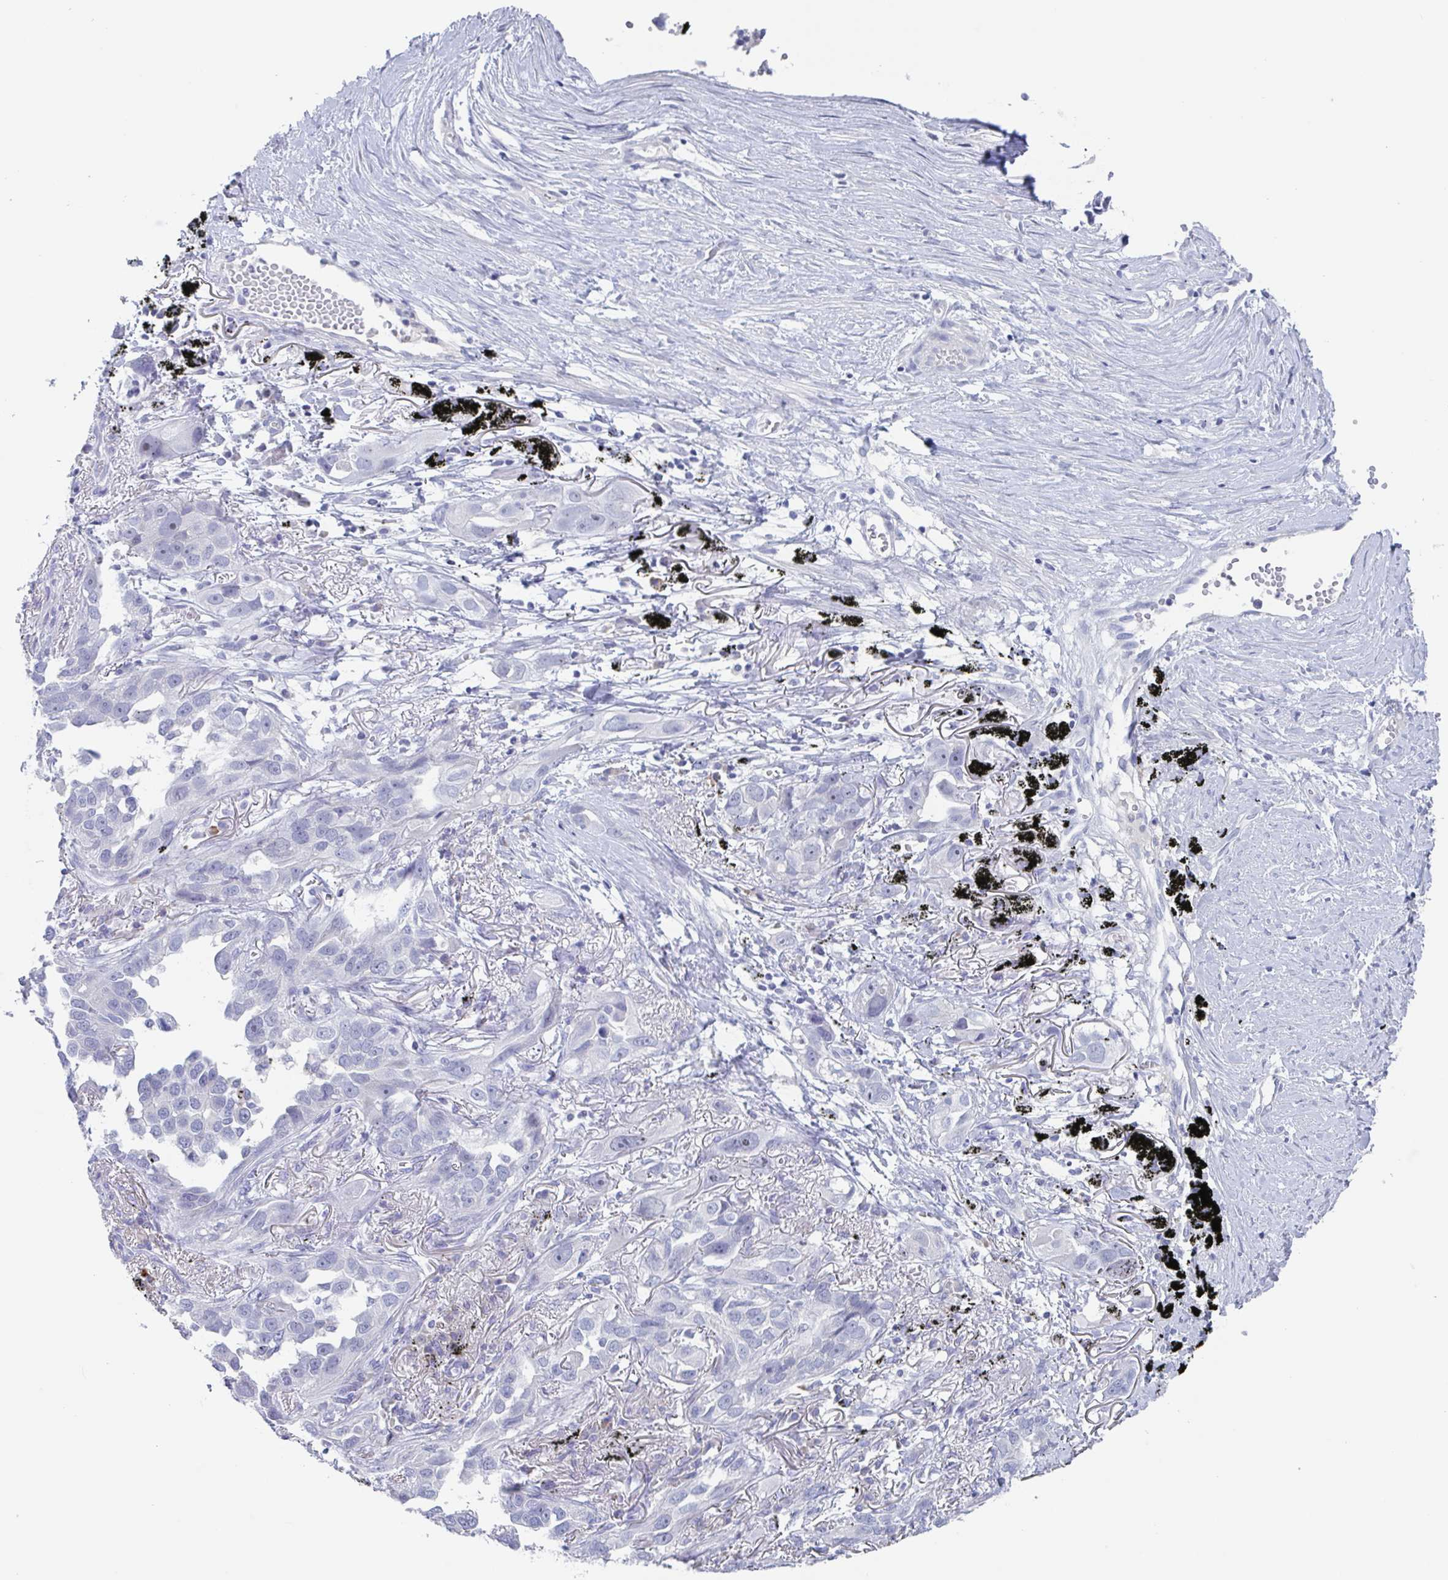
{"staining": {"intensity": "negative", "quantity": "none", "location": "none"}, "tissue": "lung cancer", "cell_type": "Tumor cells", "image_type": "cancer", "snomed": [{"axis": "morphology", "description": "Adenocarcinoma, NOS"}, {"axis": "topography", "description": "Lung"}], "caption": "There is no significant positivity in tumor cells of lung cancer.", "gene": "NOXRED1", "patient": {"sex": "male", "age": 67}}